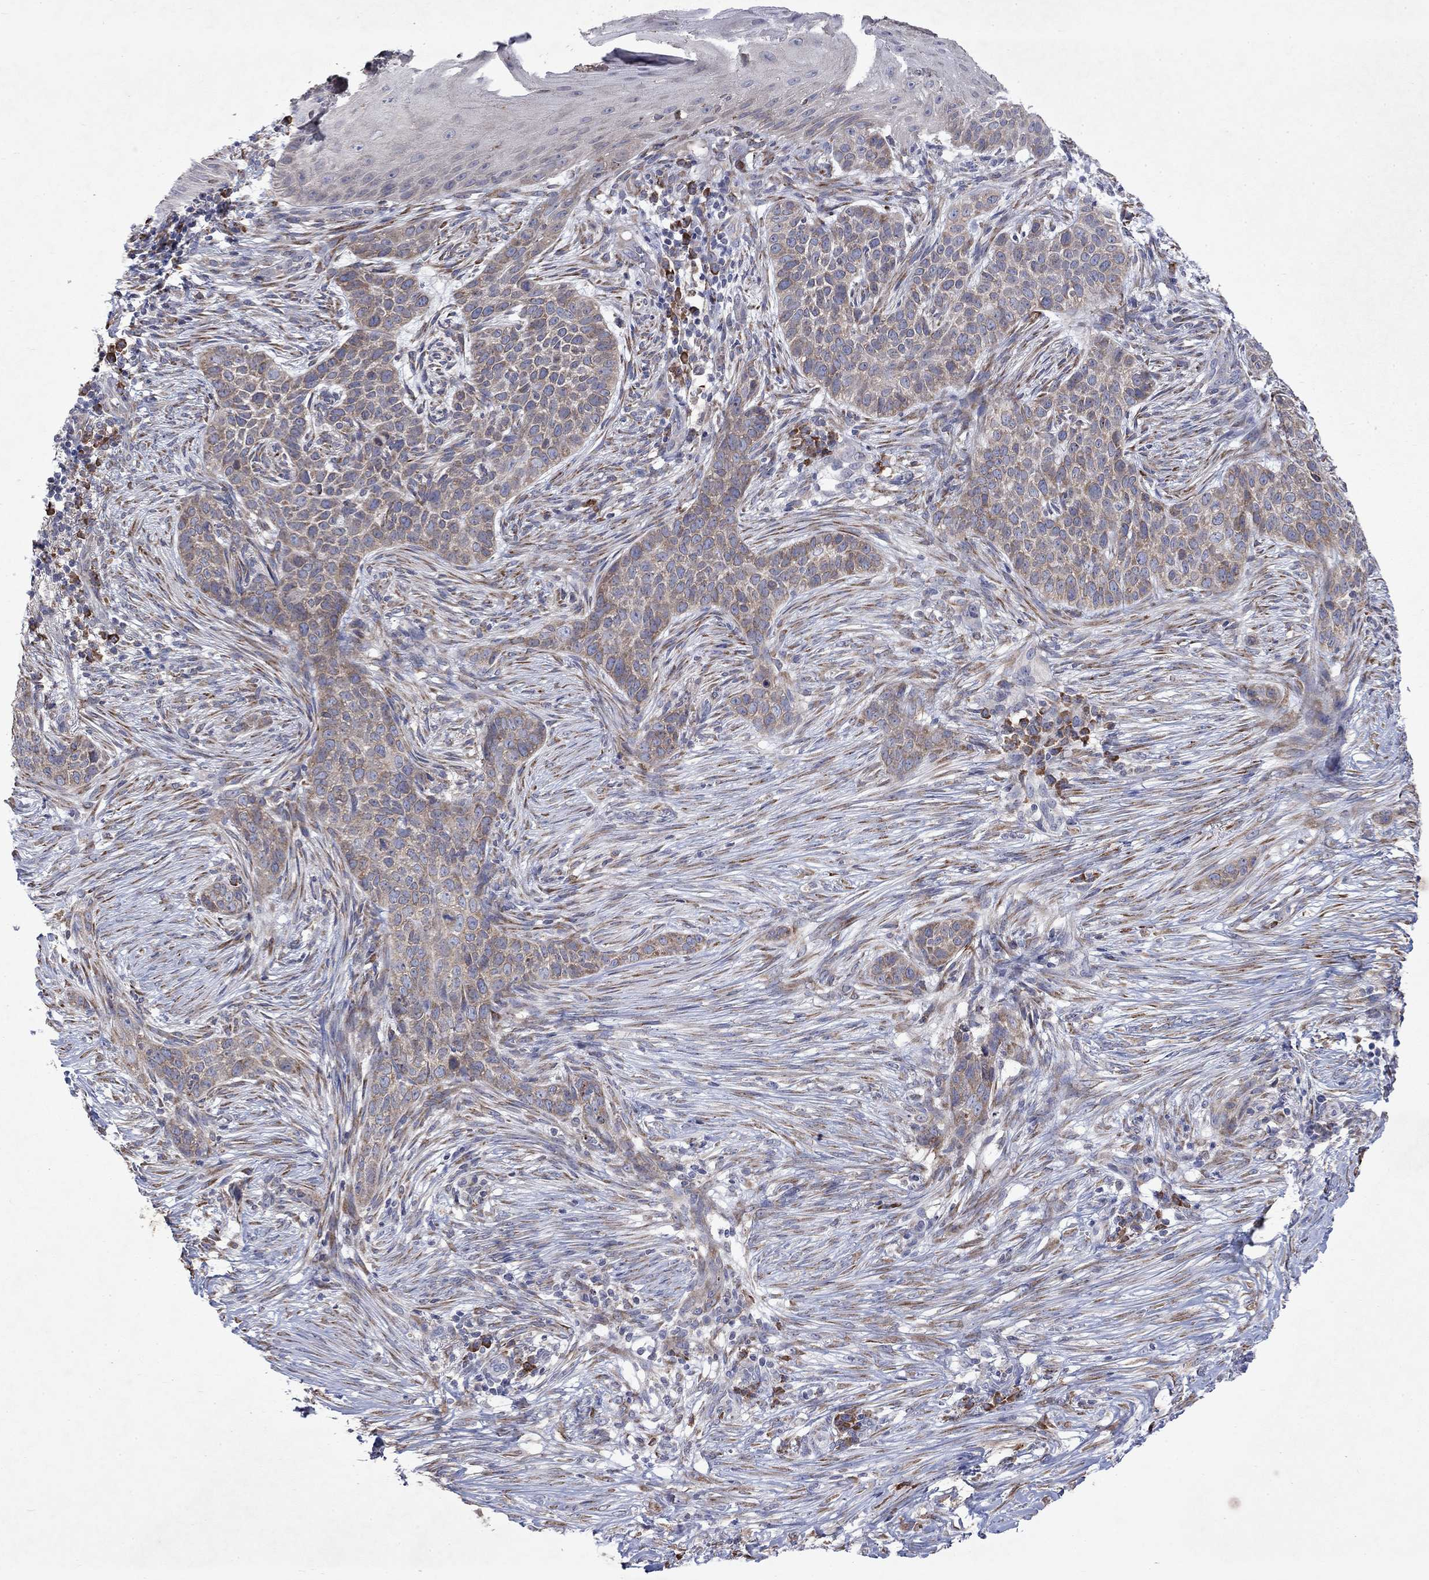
{"staining": {"intensity": "weak", "quantity": "25%-75%", "location": "cytoplasmic/membranous"}, "tissue": "skin cancer", "cell_type": "Tumor cells", "image_type": "cancer", "snomed": [{"axis": "morphology", "description": "Squamous cell carcinoma, NOS"}, {"axis": "topography", "description": "Skin"}], "caption": "Squamous cell carcinoma (skin) stained with a brown dye displays weak cytoplasmic/membranous positive positivity in about 25%-75% of tumor cells.", "gene": "TMEM97", "patient": {"sex": "male", "age": 88}}